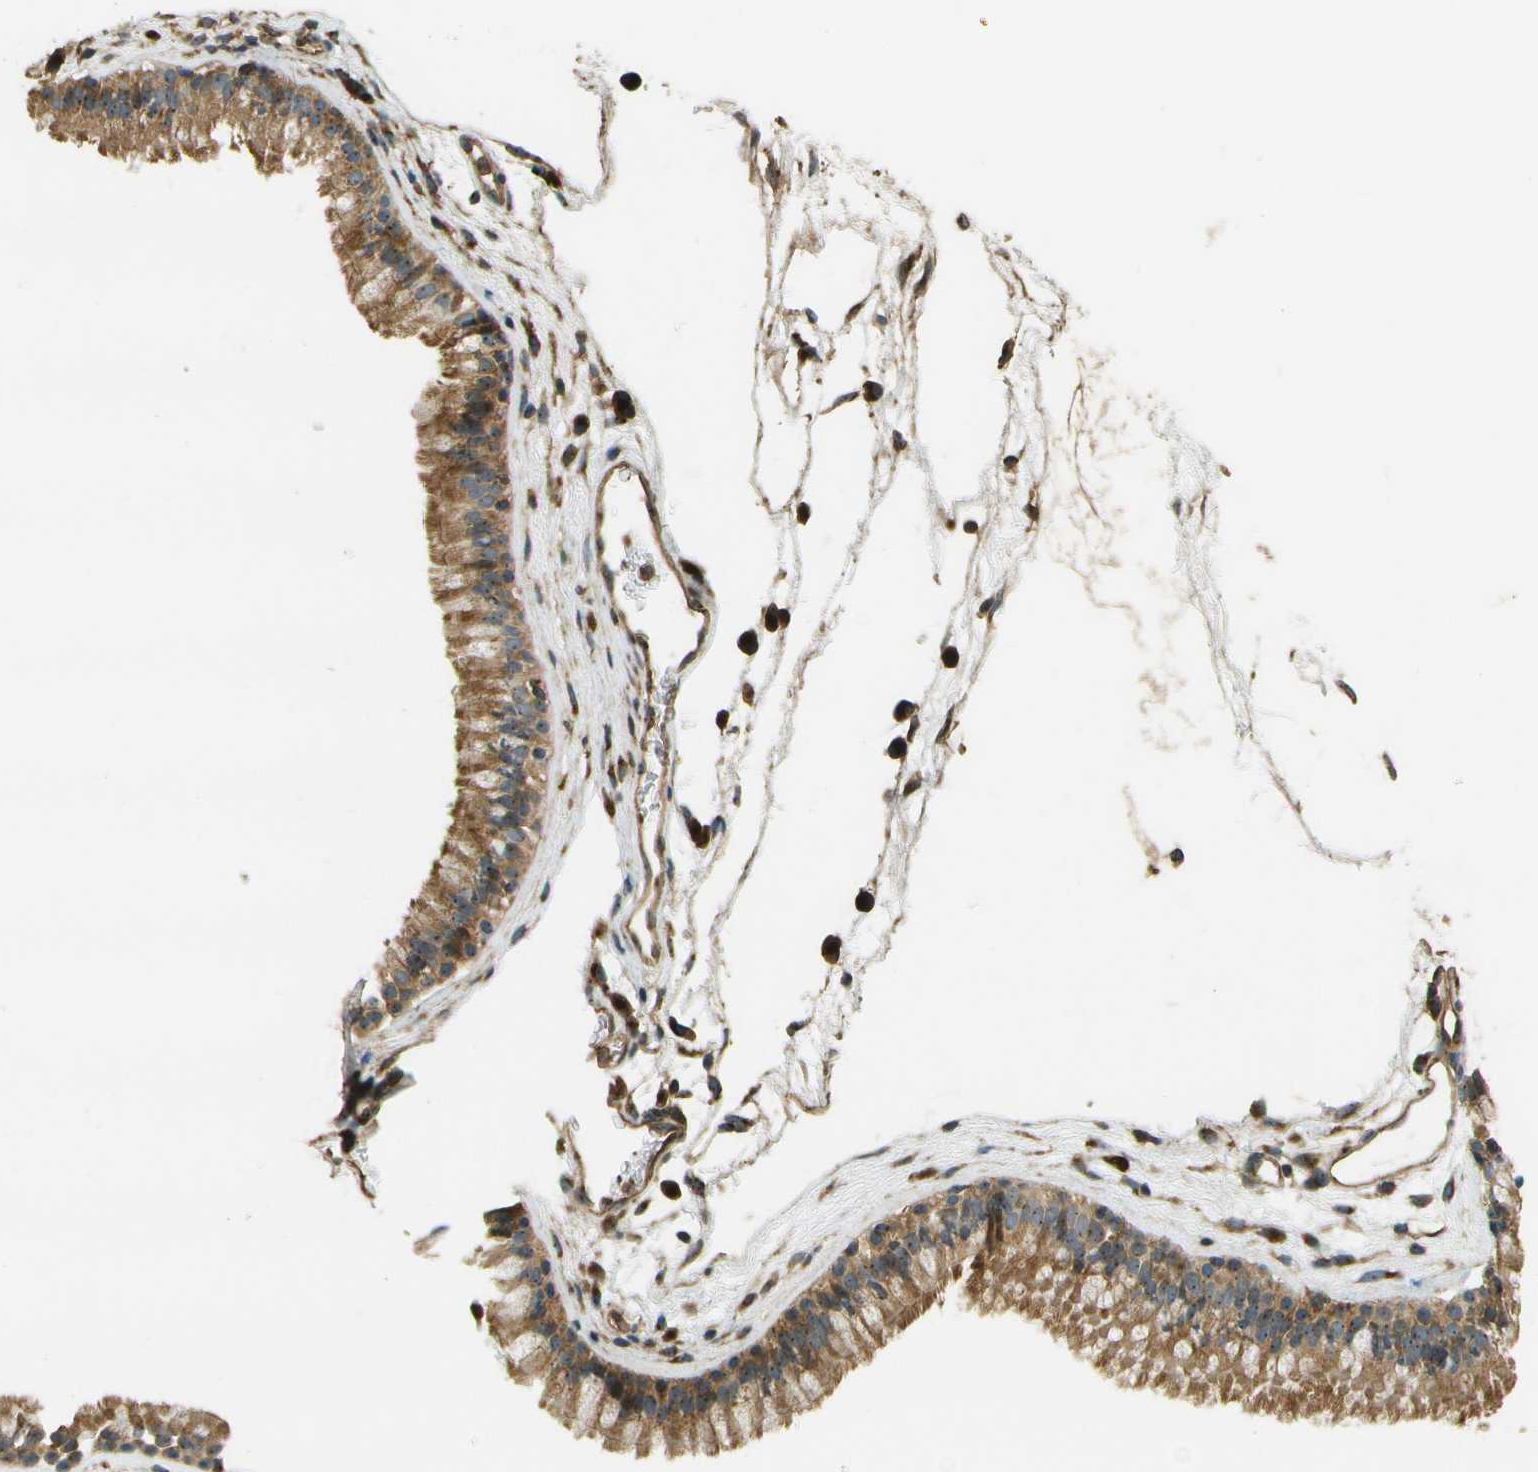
{"staining": {"intensity": "moderate", "quantity": ">75%", "location": "cytoplasmic/membranous,nuclear"}, "tissue": "nasopharynx", "cell_type": "Respiratory epithelial cells", "image_type": "normal", "snomed": [{"axis": "morphology", "description": "Normal tissue, NOS"}, {"axis": "morphology", "description": "Inflammation, NOS"}, {"axis": "topography", "description": "Nasopharynx"}], "caption": "Immunohistochemical staining of unremarkable nasopharynx demonstrates >75% levels of moderate cytoplasmic/membranous,nuclear protein staining in about >75% of respiratory epithelial cells.", "gene": "LRP12", "patient": {"sex": "male", "age": 48}}